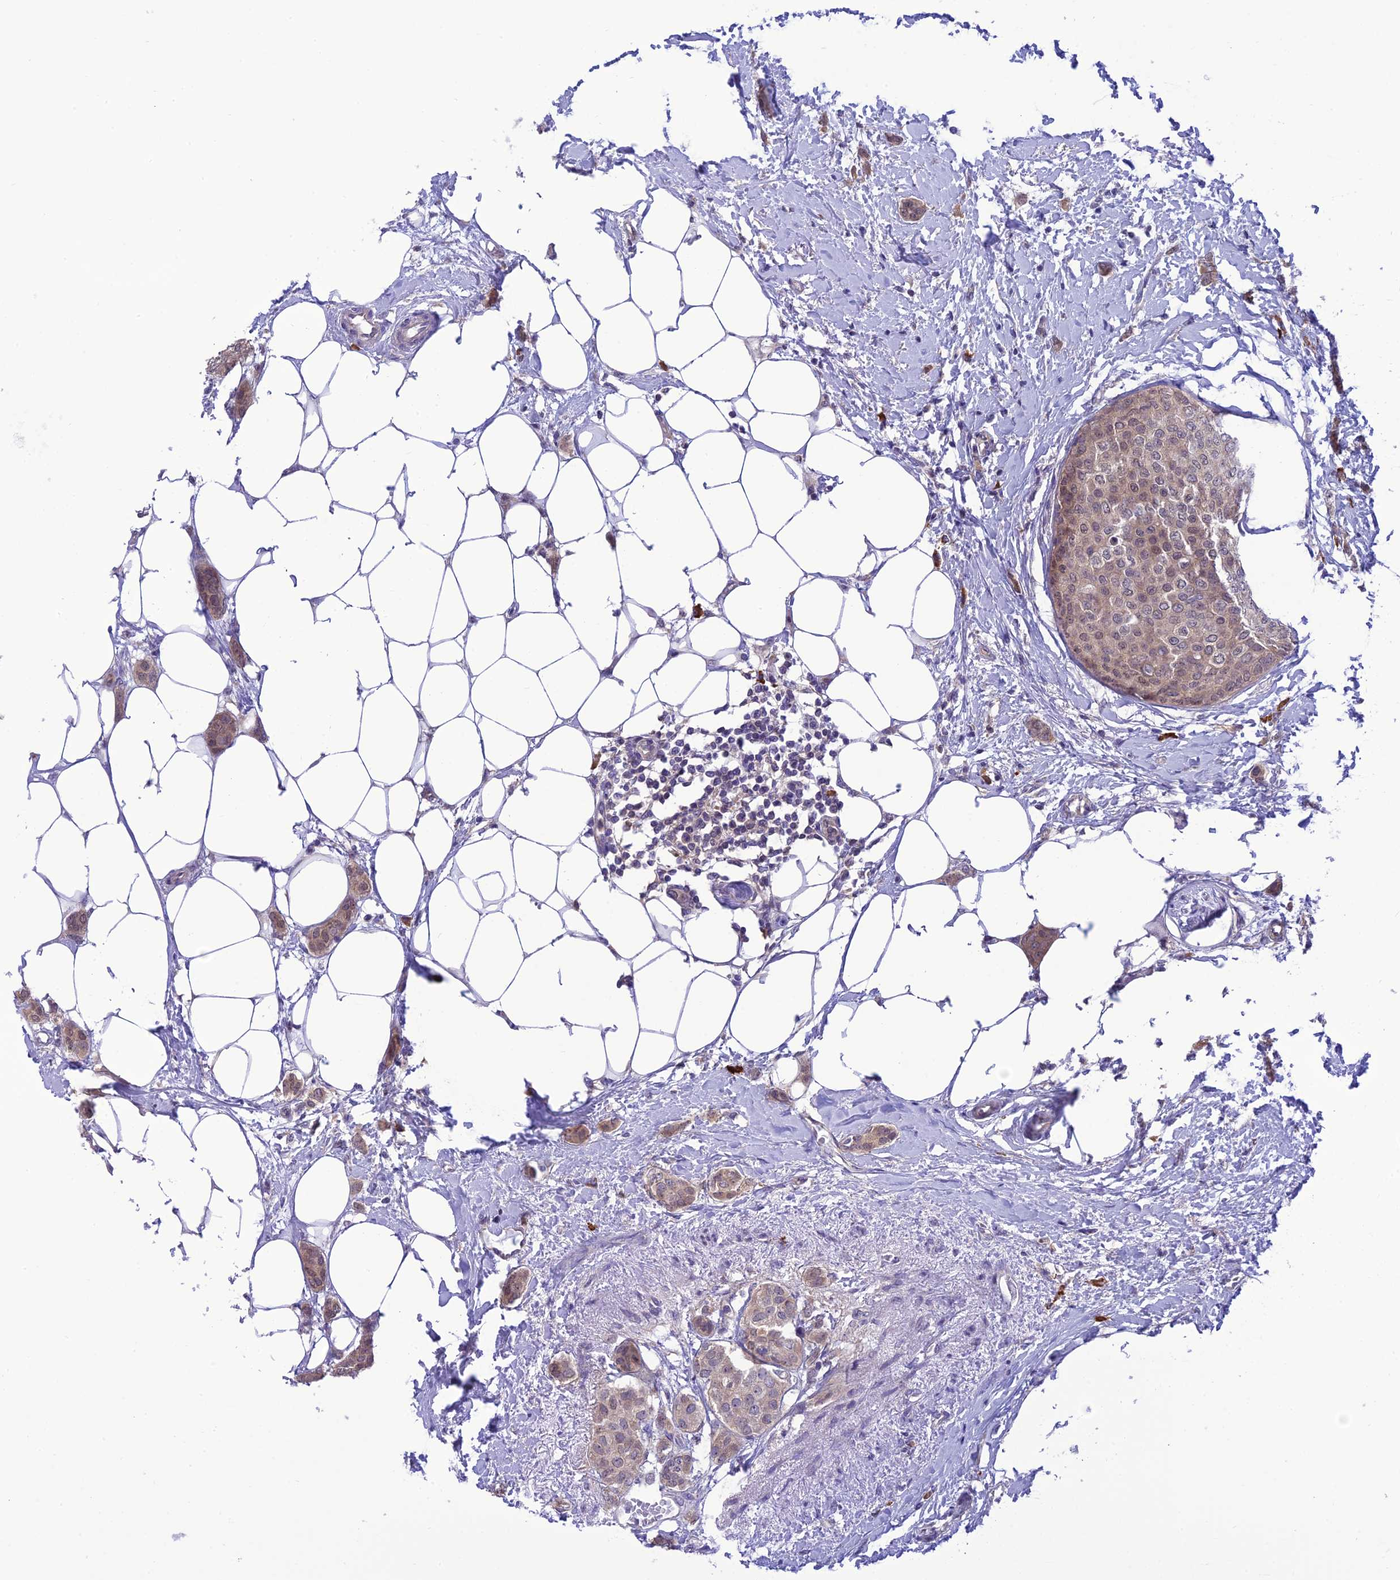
{"staining": {"intensity": "weak", "quantity": "25%-75%", "location": "cytoplasmic/membranous,nuclear"}, "tissue": "breast cancer", "cell_type": "Tumor cells", "image_type": "cancer", "snomed": [{"axis": "morphology", "description": "Duct carcinoma"}, {"axis": "topography", "description": "Breast"}], "caption": "There is low levels of weak cytoplasmic/membranous and nuclear positivity in tumor cells of breast cancer, as demonstrated by immunohistochemical staining (brown color).", "gene": "RNF126", "patient": {"sex": "female", "age": 72}}